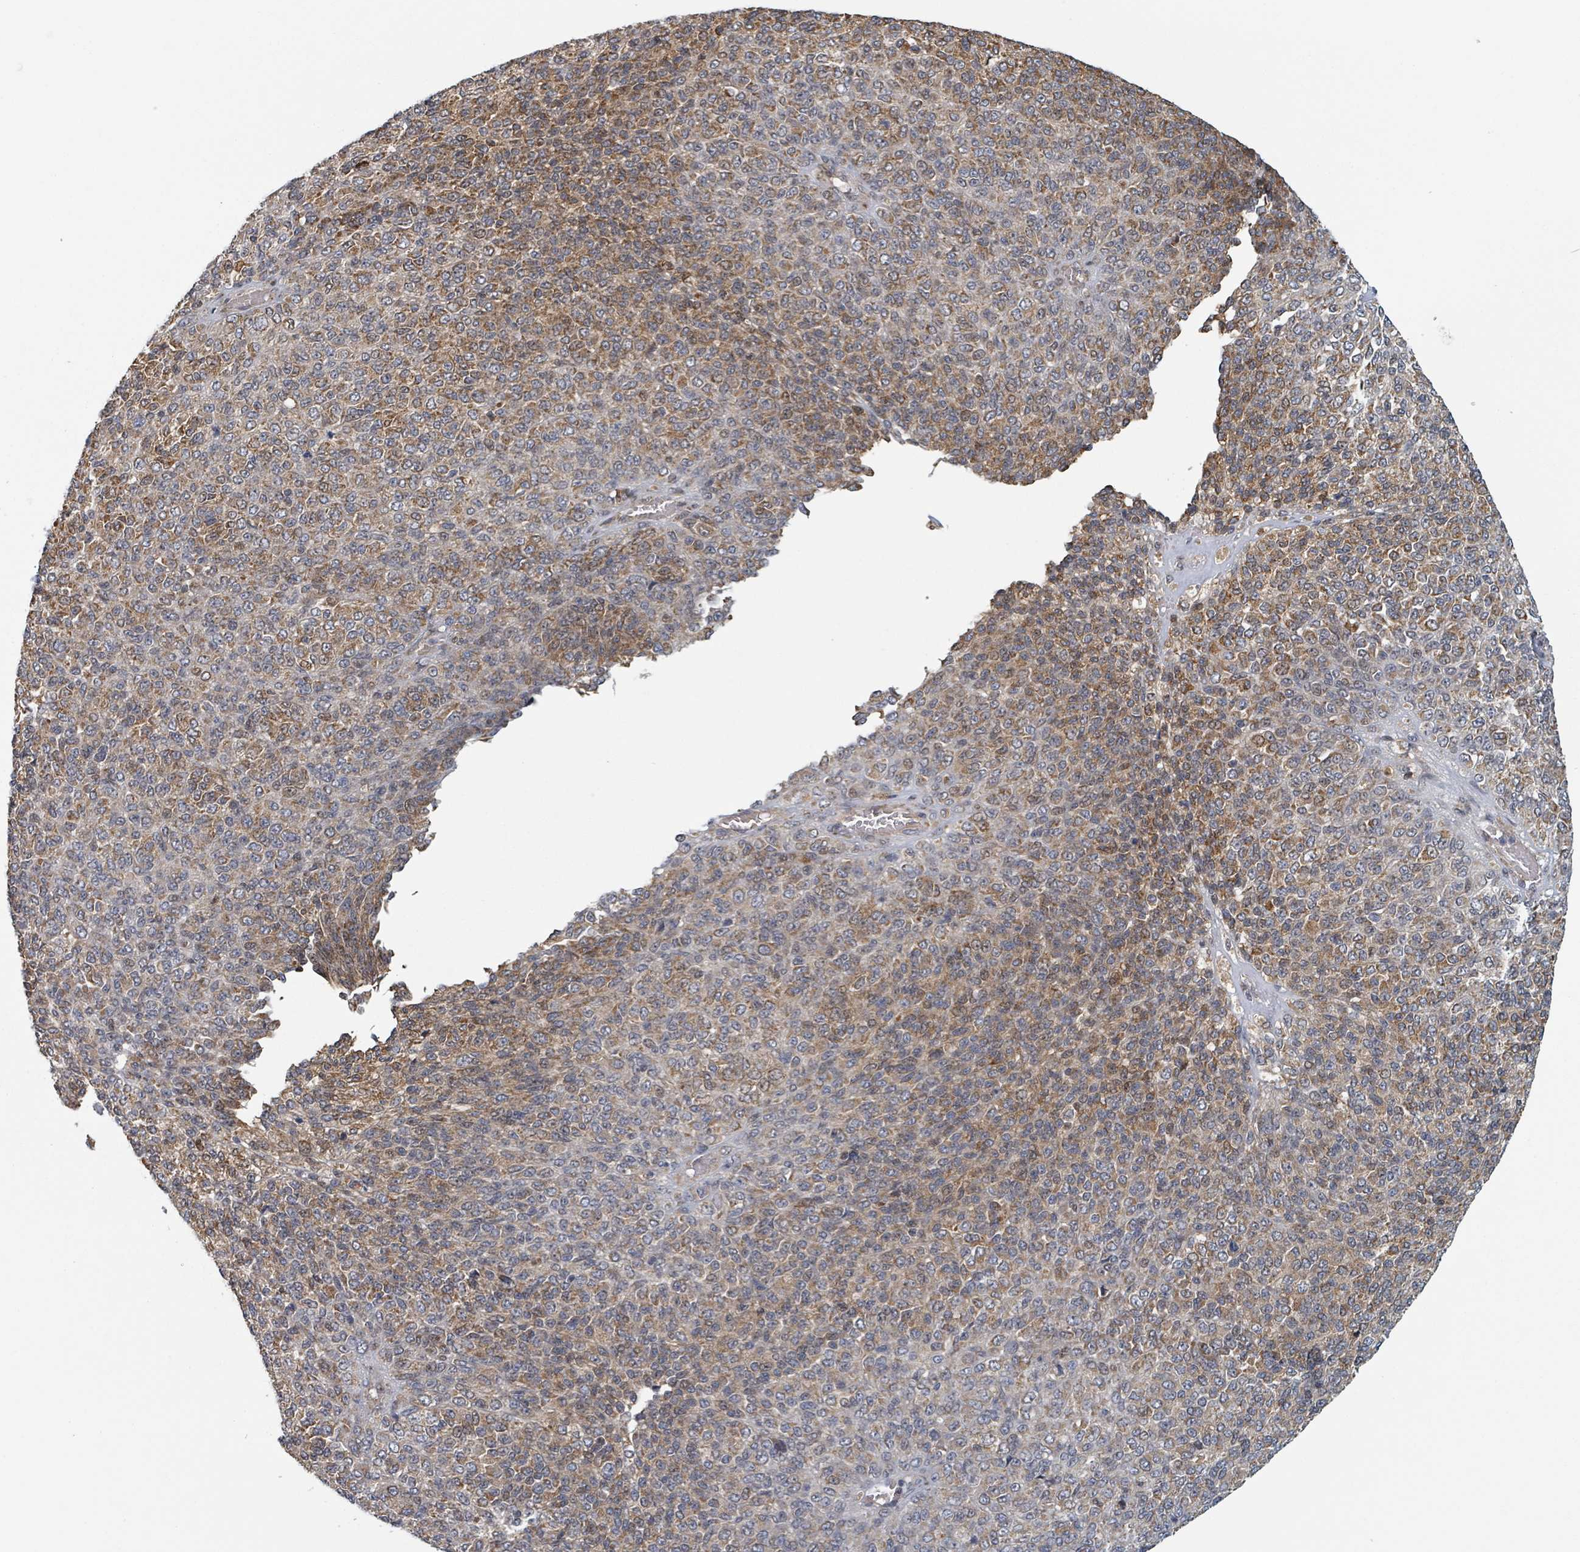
{"staining": {"intensity": "moderate", "quantity": ">75%", "location": "cytoplasmic/membranous"}, "tissue": "melanoma", "cell_type": "Tumor cells", "image_type": "cancer", "snomed": [{"axis": "morphology", "description": "Malignant melanoma, Metastatic site"}, {"axis": "topography", "description": "Brain"}], "caption": "Immunohistochemistry (IHC) photomicrograph of melanoma stained for a protein (brown), which reveals medium levels of moderate cytoplasmic/membranous positivity in about >75% of tumor cells.", "gene": "HIVEP1", "patient": {"sex": "female", "age": 56}}